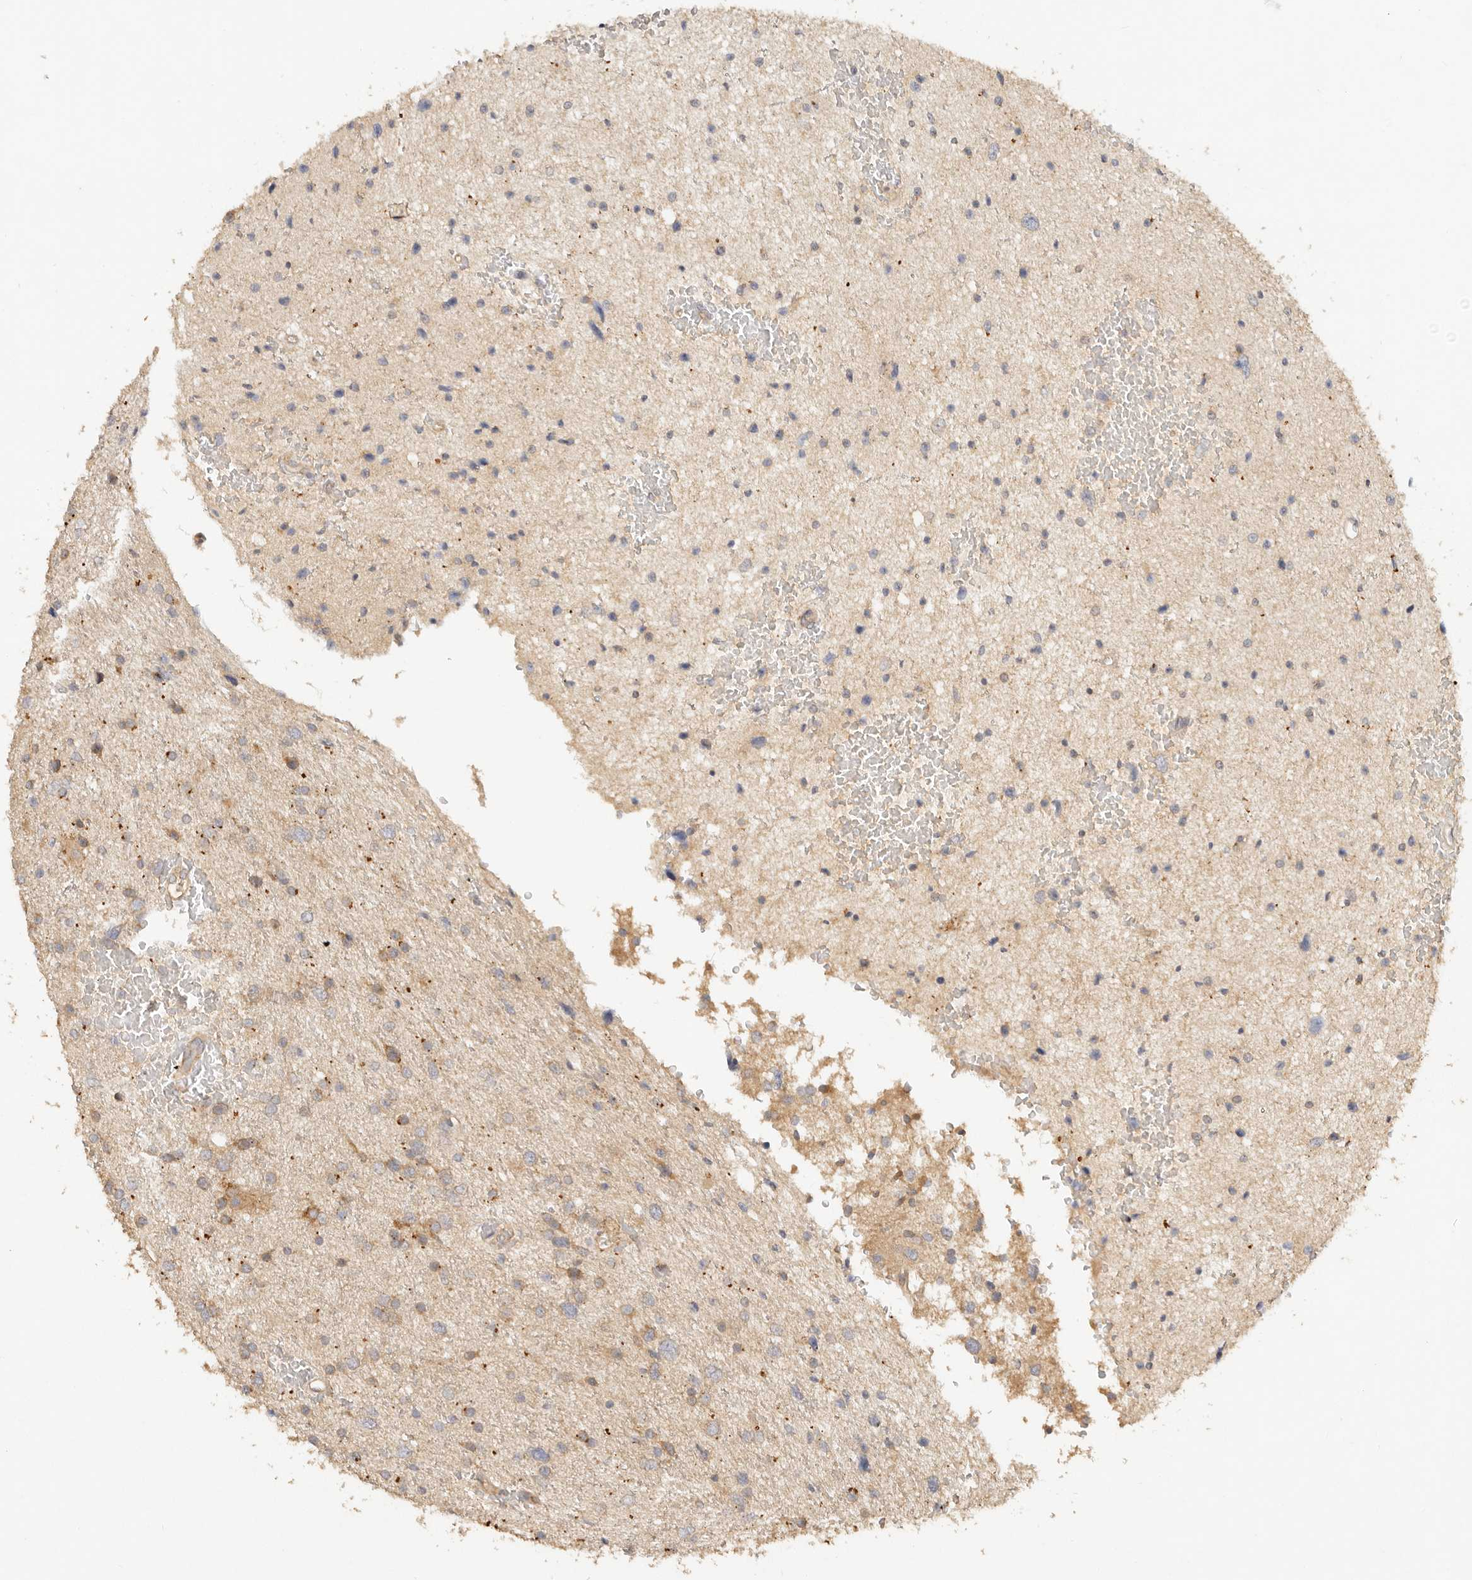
{"staining": {"intensity": "moderate", "quantity": "25%-75%", "location": "cytoplasmic/membranous"}, "tissue": "glioma", "cell_type": "Tumor cells", "image_type": "cancer", "snomed": [{"axis": "morphology", "description": "Glioma, malignant, Low grade"}, {"axis": "topography", "description": "Cerebral cortex"}], "caption": "This is an image of immunohistochemistry (IHC) staining of glioma, which shows moderate positivity in the cytoplasmic/membranous of tumor cells.", "gene": "HECTD3", "patient": {"sex": "female", "age": 39}}